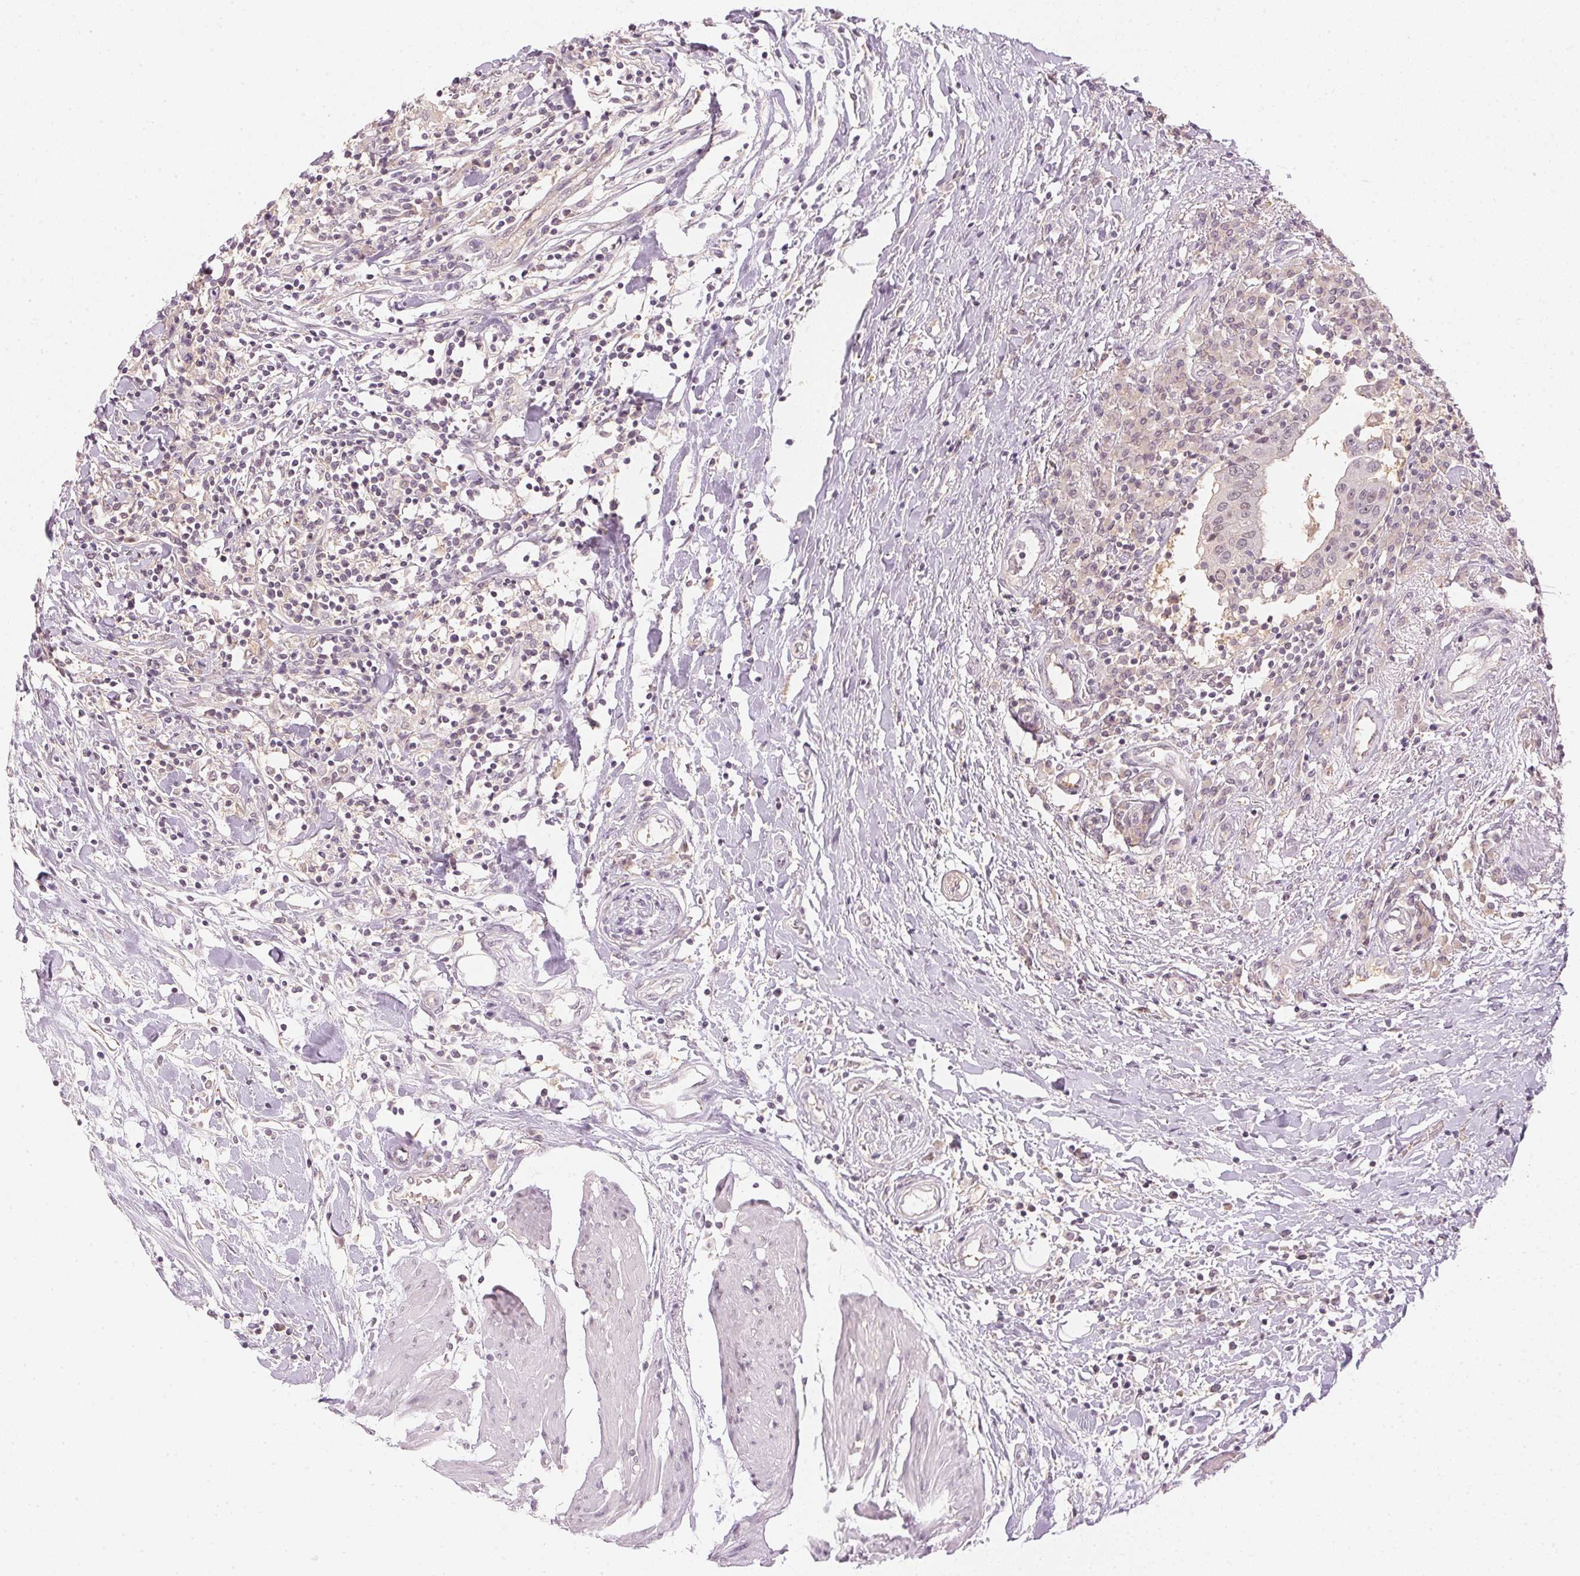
{"staining": {"intensity": "negative", "quantity": "none", "location": "none"}, "tissue": "urothelial cancer", "cell_type": "Tumor cells", "image_type": "cancer", "snomed": [{"axis": "morphology", "description": "Urothelial carcinoma, High grade"}, {"axis": "topography", "description": "Urinary bladder"}], "caption": "Immunohistochemistry photomicrograph of neoplastic tissue: human urothelial cancer stained with DAB (3,3'-diaminobenzidine) demonstrates no significant protein staining in tumor cells.", "gene": "KPRP", "patient": {"sex": "male", "age": 61}}